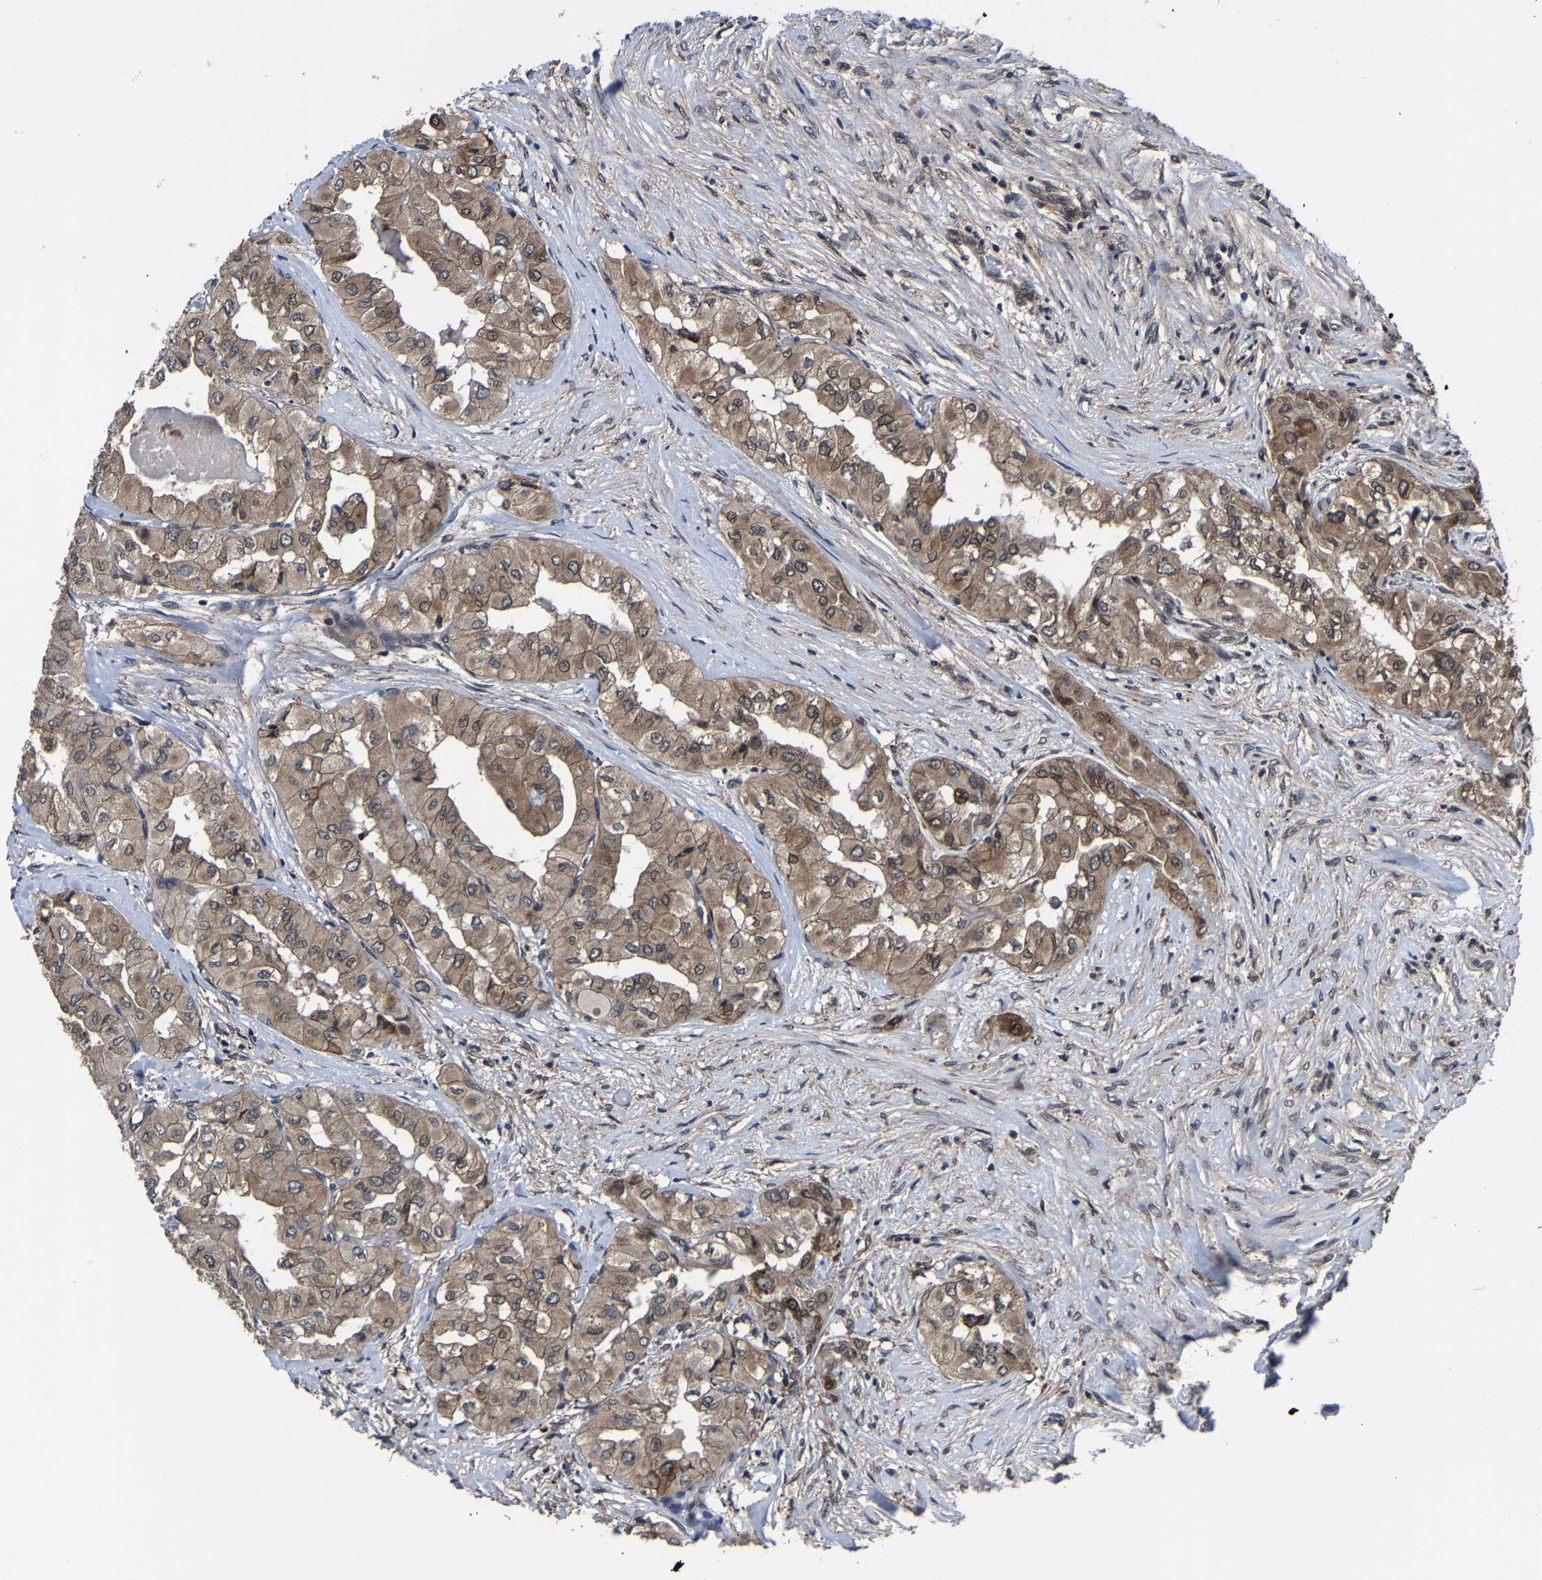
{"staining": {"intensity": "weak", "quantity": ">75%", "location": "cytoplasmic/membranous"}, "tissue": "thyroid cancer", "cell_type": "Tumor cells", "image_type": "cancer", "snomed": [{"axis": "morphology", "description": "Papillary adenocarcinoma, NOS"}, {"axis": "topography", "description": "Thyroid gland"}], "caption": "Human thyroid papillary adenocarcinoma stained with a protein marker reveals weak staining in tumor cells.", "gene": "ZCCHC7", "patient": {"sex": "female", "age": 59}}